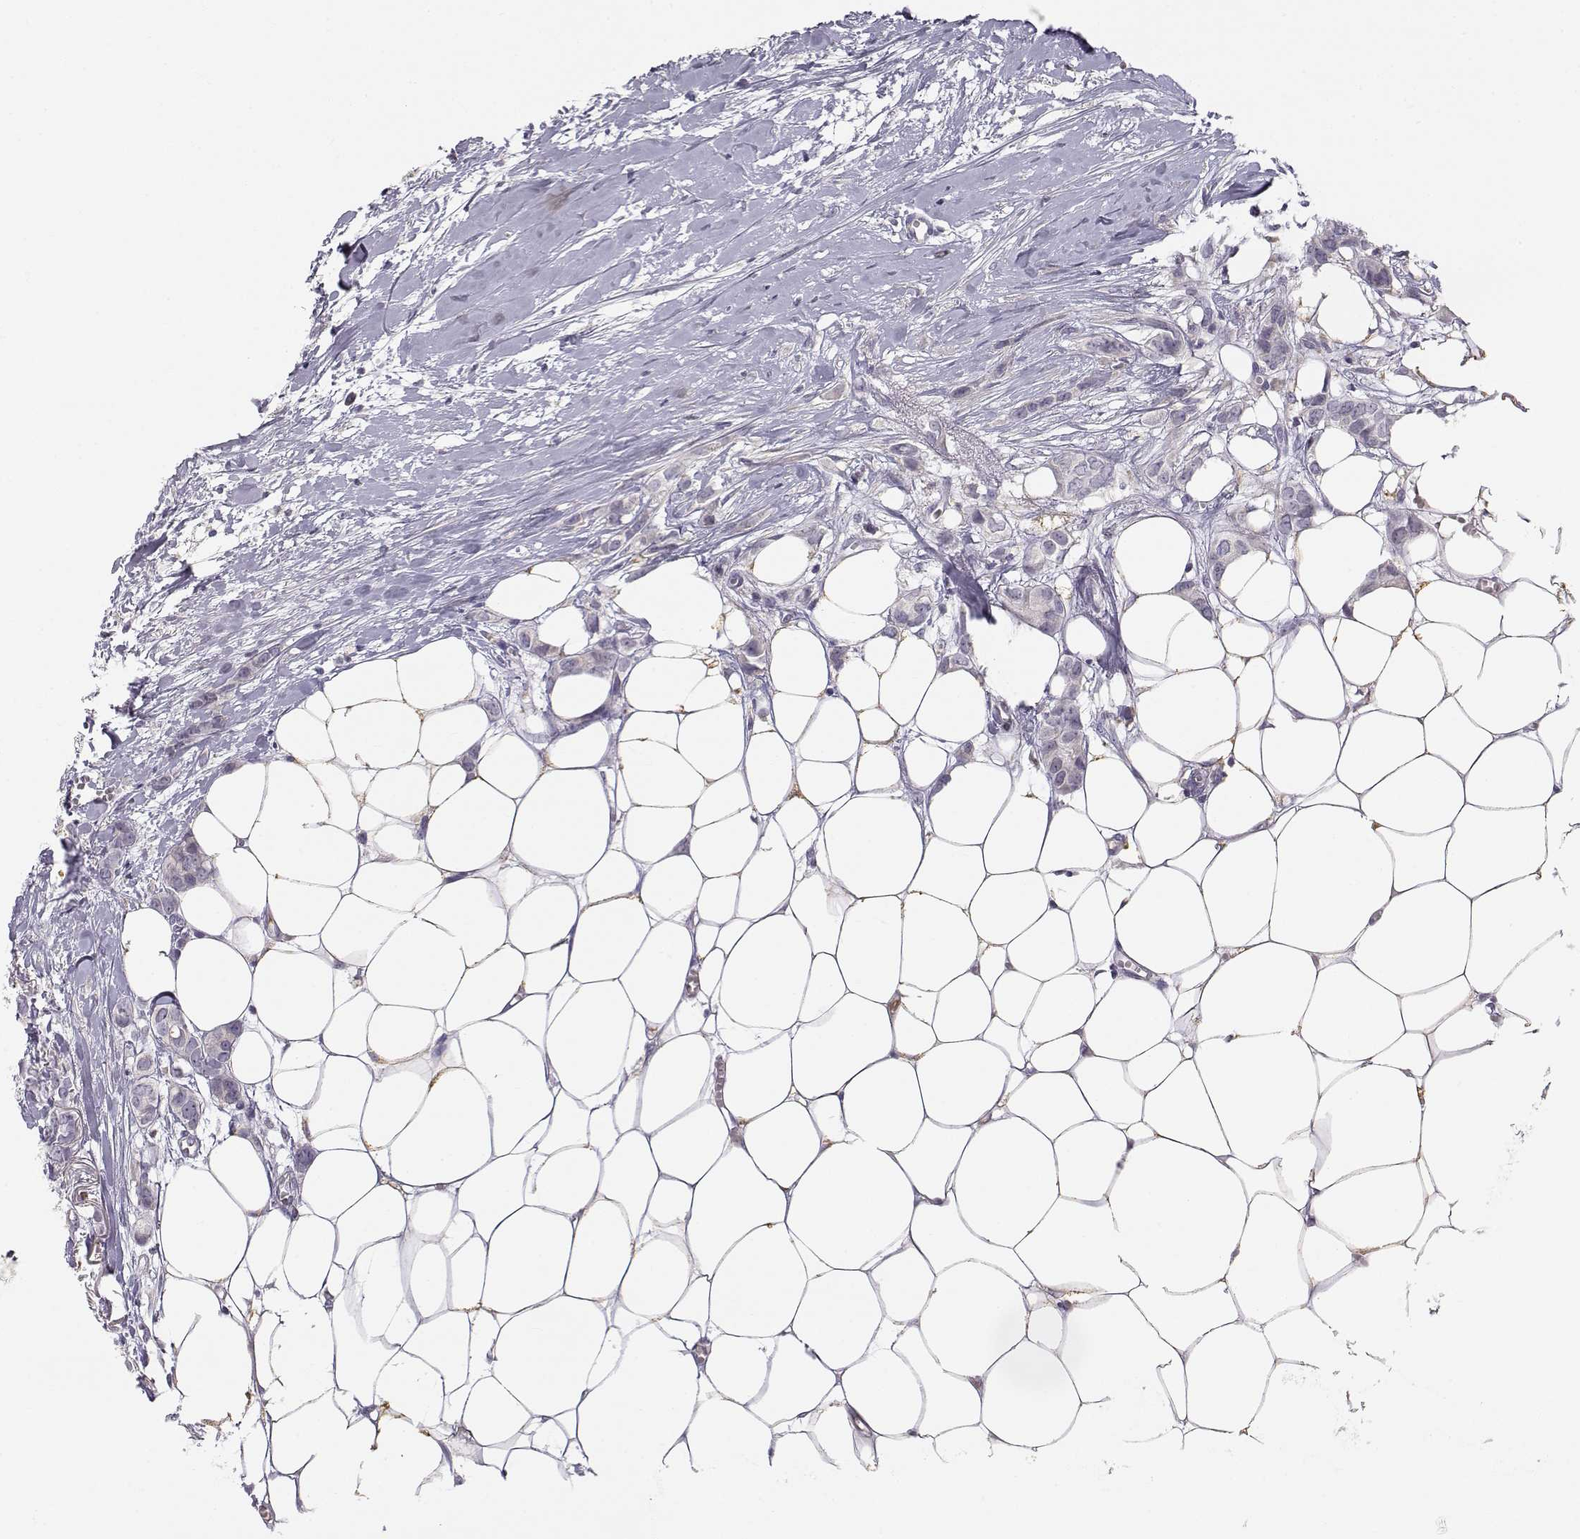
{"staining": {"intensity": "weak", "quantity": "25%-75%", "location": "cytoplasmic/membranous"}, "tissue": "breast cancer", "cell_type": "Tumor cells", "image_type": "cancer", "snomed": [{"axis": "morphology", "description": "Duct carcinoma"}, {"axis": "topography", "description": "Breast"}], "caption": "Protein staining demonstrates weak cytoplasmic/membranous staining in about 25%-75% of tumor cells in intraductal carcinoma (breast). Using DAB (3,3'-diaminobenzidine) (brown) and hematoxylin (blue) stains, captured at high magnification using brightfield microscopy.", "gene": "ACSL6", "patient": {"sex": "female", "age": 85}}